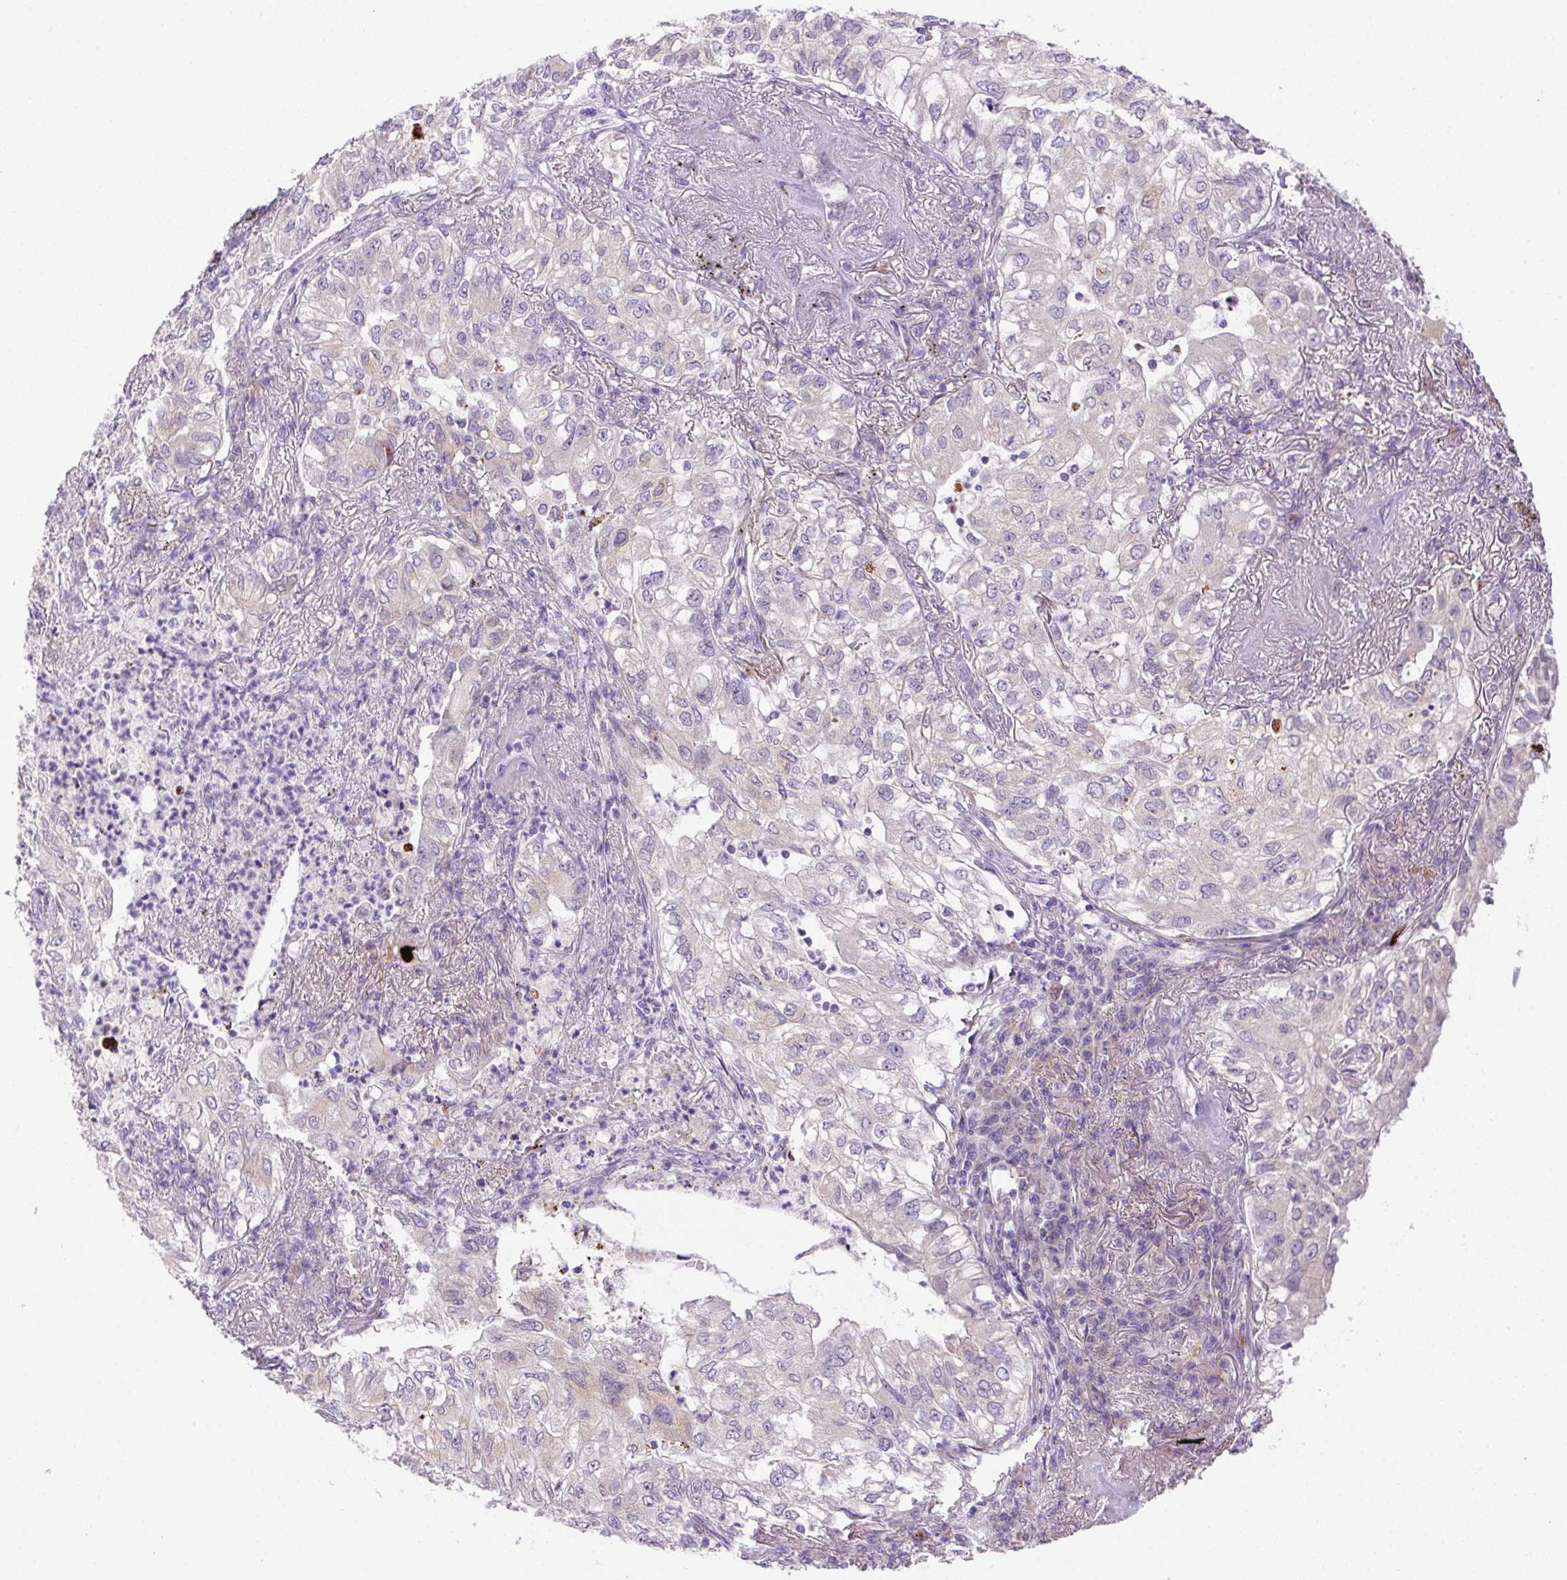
{"staining": {"intensity": "negative", "quantity": "none", "location": "none"}, "tissue": "lung cancer", "cell_type": "Tumor cells", "image_type": "cancer", "snomed": [{"axis": "morphology", "description": "Adenocarcinoma, NOS"}, {"axis": "topography", "description": "Lung"}], "caption": "Human adenocarcinoma (lung) stained for a protein using immunohistochemistry (IHC) reveals no expression in tumor cells.", "gene": "LRRTM1", "patient": {"sex": "female", "age": 73}}